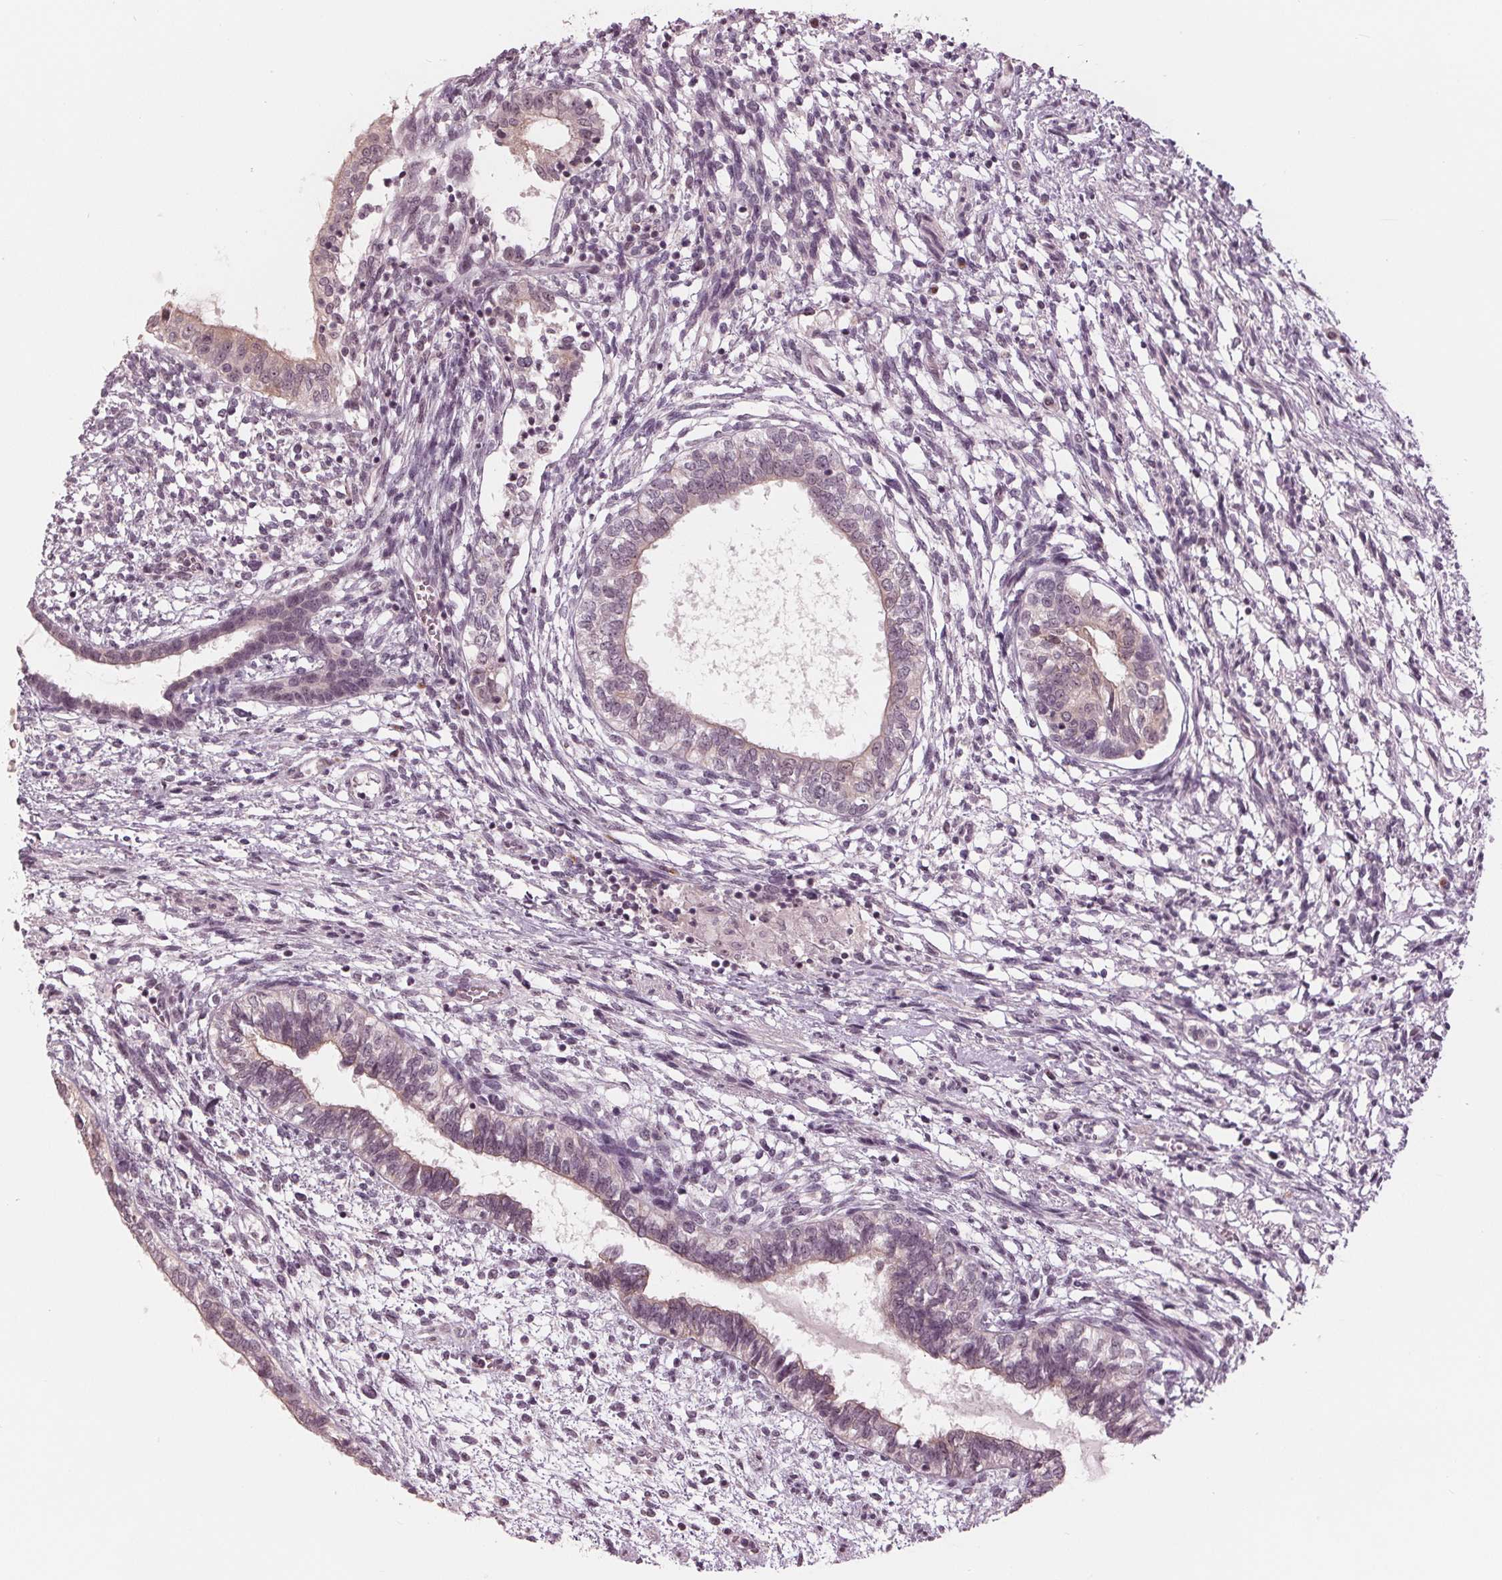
{"staining": {"intensity": "weak", "quantity": "<25%", "location": "cytoplasmic/membranous,nuclear"}, "tissue": "testis cancer", "cell_type": "Tumor cells", "image_type": "cancer", "snomed": [{"axis": "morphology", "description": "Carcinoma, Embryonal, NOS"}, {"axis": "topography", "description": "Testis"}], "caption": "There is no significant staining in tumor cells of testis cancer (embryonal carcinoma).", "gene": "SLX4", "patient": {"sex": "male", "age": 37}}